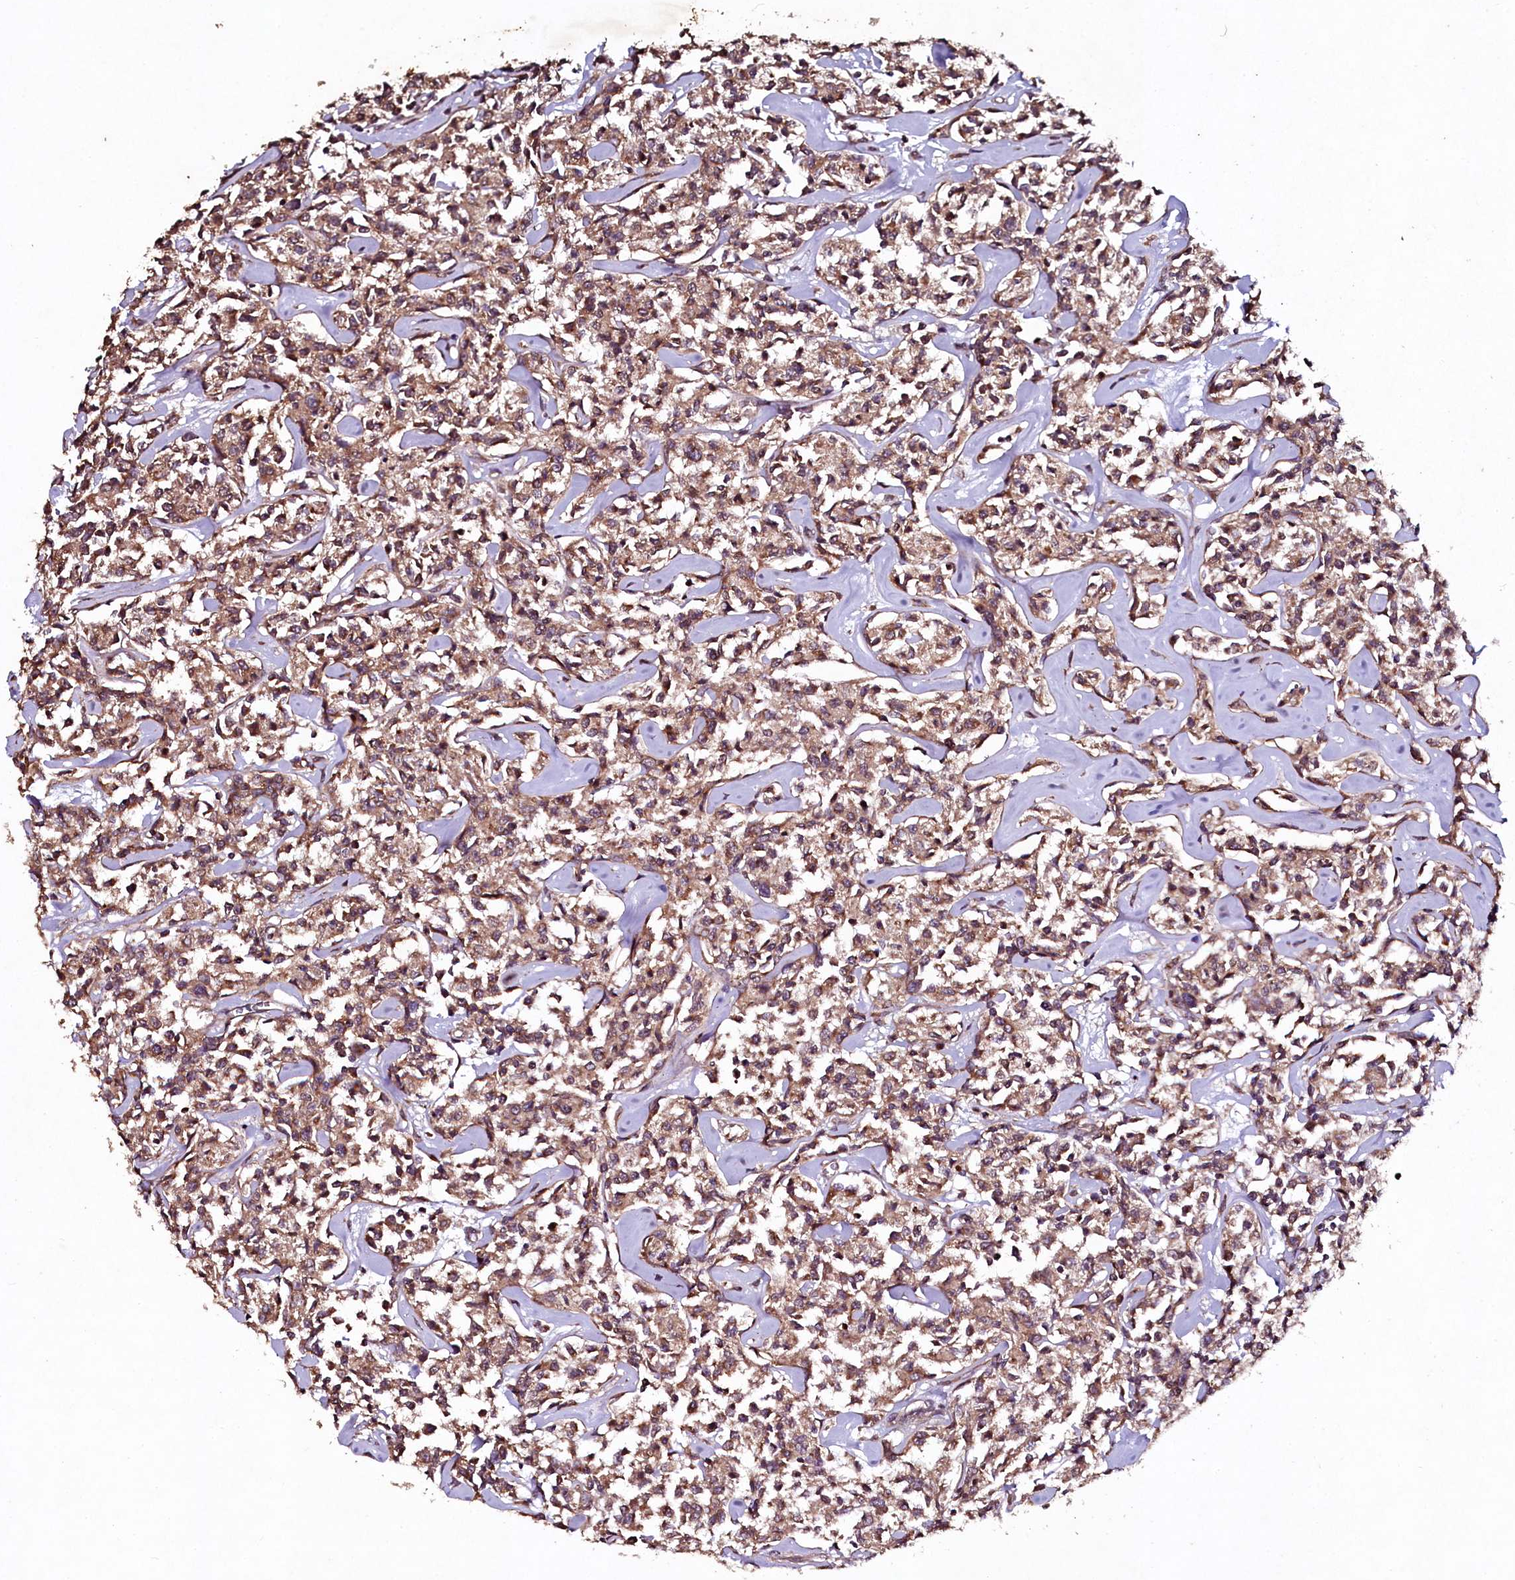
{"staining": {"intensity": "moderate", "quantity": ">75%", "location": "cytoplasmic/membranous"}, "tissue": "lymphoma", "cell_type": "Tumor cells", "image_type": "cancer", "snomed": [{"axis": "morphology", "description": "Malignant lymphoma, non-Hodgkin's type, Low grade"}, {"axis": "topography", "description": "Small intestine"}], "caption": "Lymphoma stained with a brown dye shows moderate cytoplasmic/membranous positive staining in approximately >75% of tumor cells.", "gene": "SEC24C", "patient": {"sex": "female", "age": 59}}